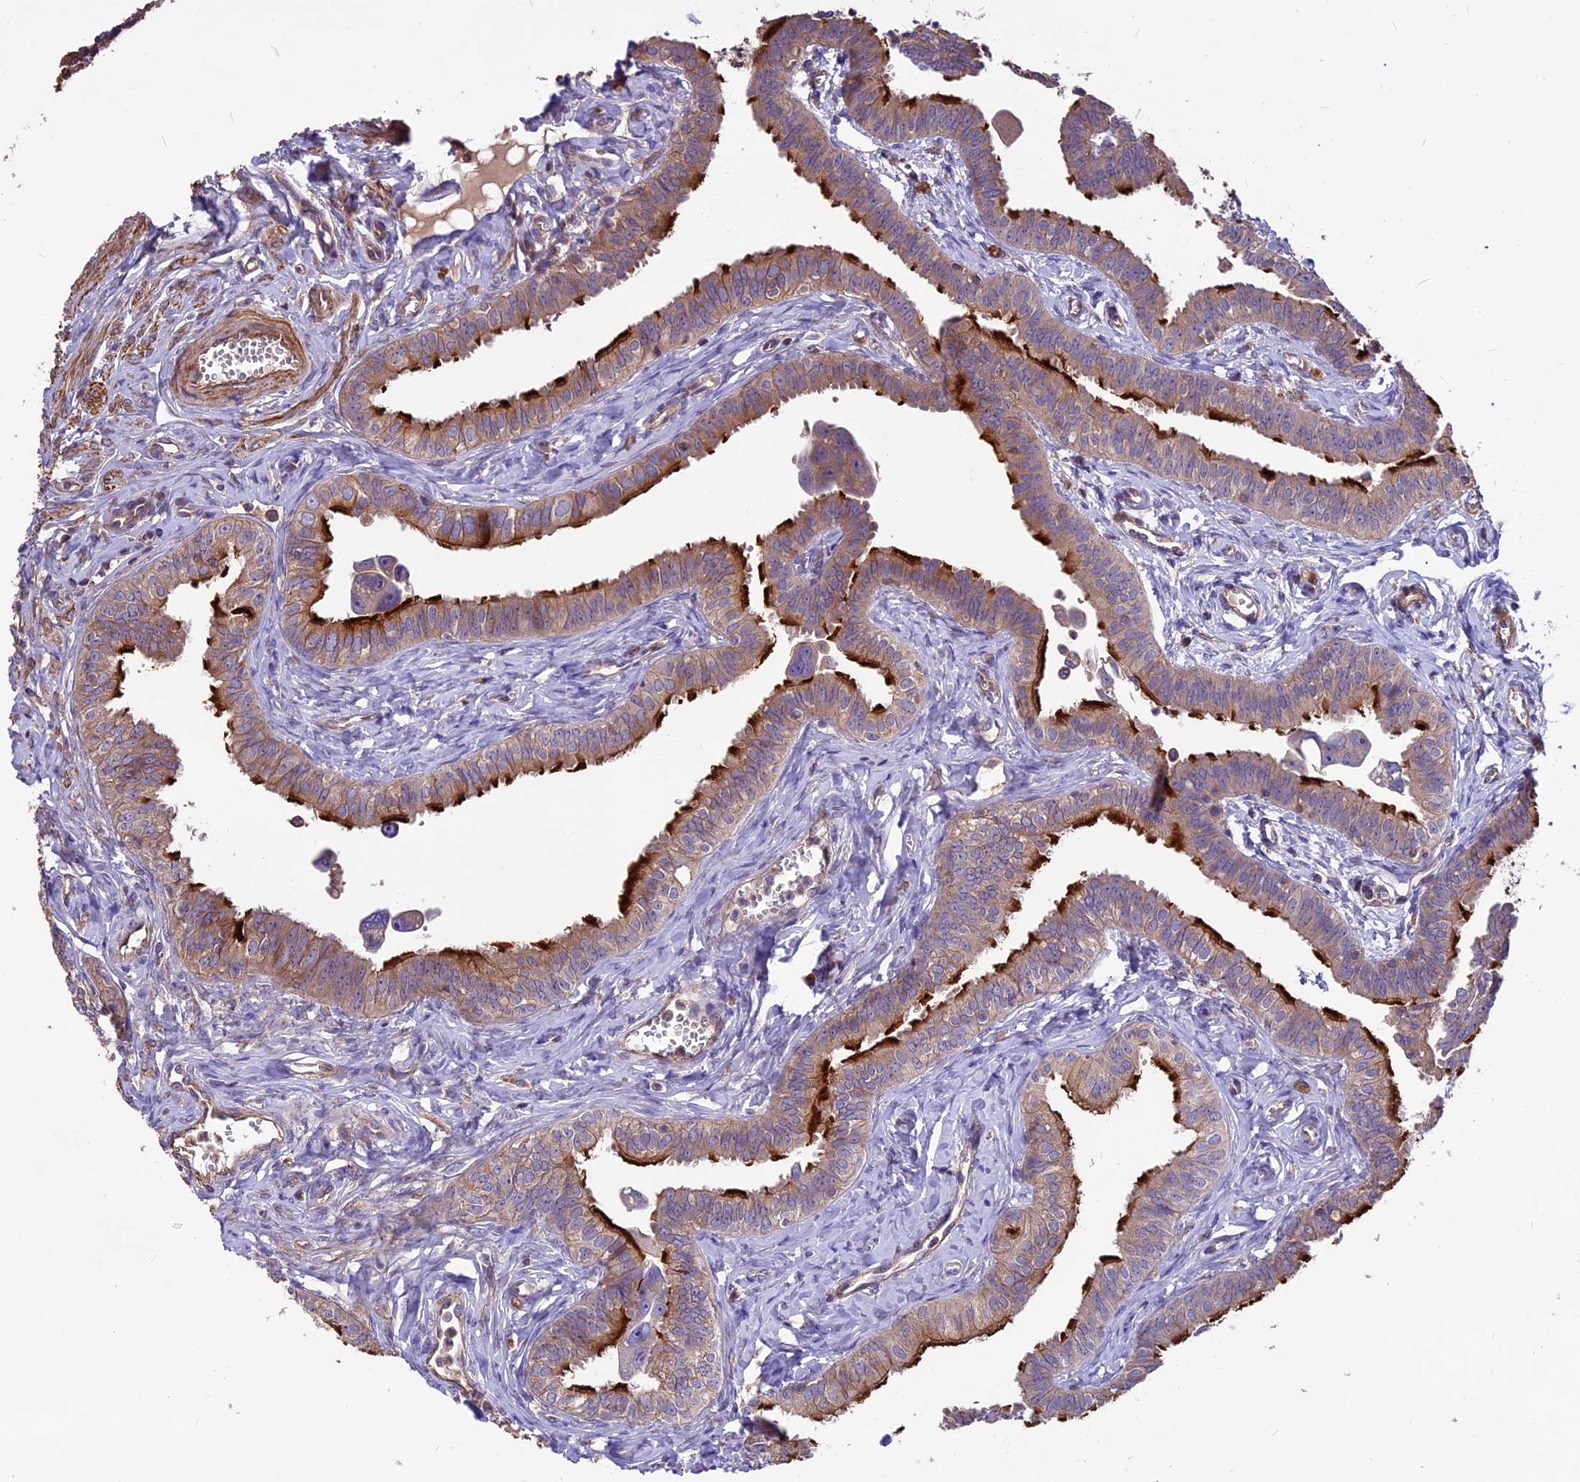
{"staining": {"intensity": "strong", "quantity": ">75%", "location": "cytoplasmic/membranous"}, "tissue": "fallopian tube", "cell_type": "Glandular cells", "image_type": "normal", "snomed": [{"axis": "morphology", "description": "Normal tissue, NOS"}, {"axis": "morphology", "description": "Carcinoma, NOS"}, {"axis": "topography", "description": "Fallopian tube"}, {"axis": "topography", "description": "Ovary"}], "caption": "Immunohistochemistry micrograph of normal fallopian tube: fallopian tube stained using immunohistochemistry (IHC) exhibits high levels of strong protein expression localized specifically in the cytoplasmic/membranous of glandular cells, appearing as a cytoplasmic/membranous brown color.", "gene": "ANO3", "patient": {"sex": "female", "age": 59}}